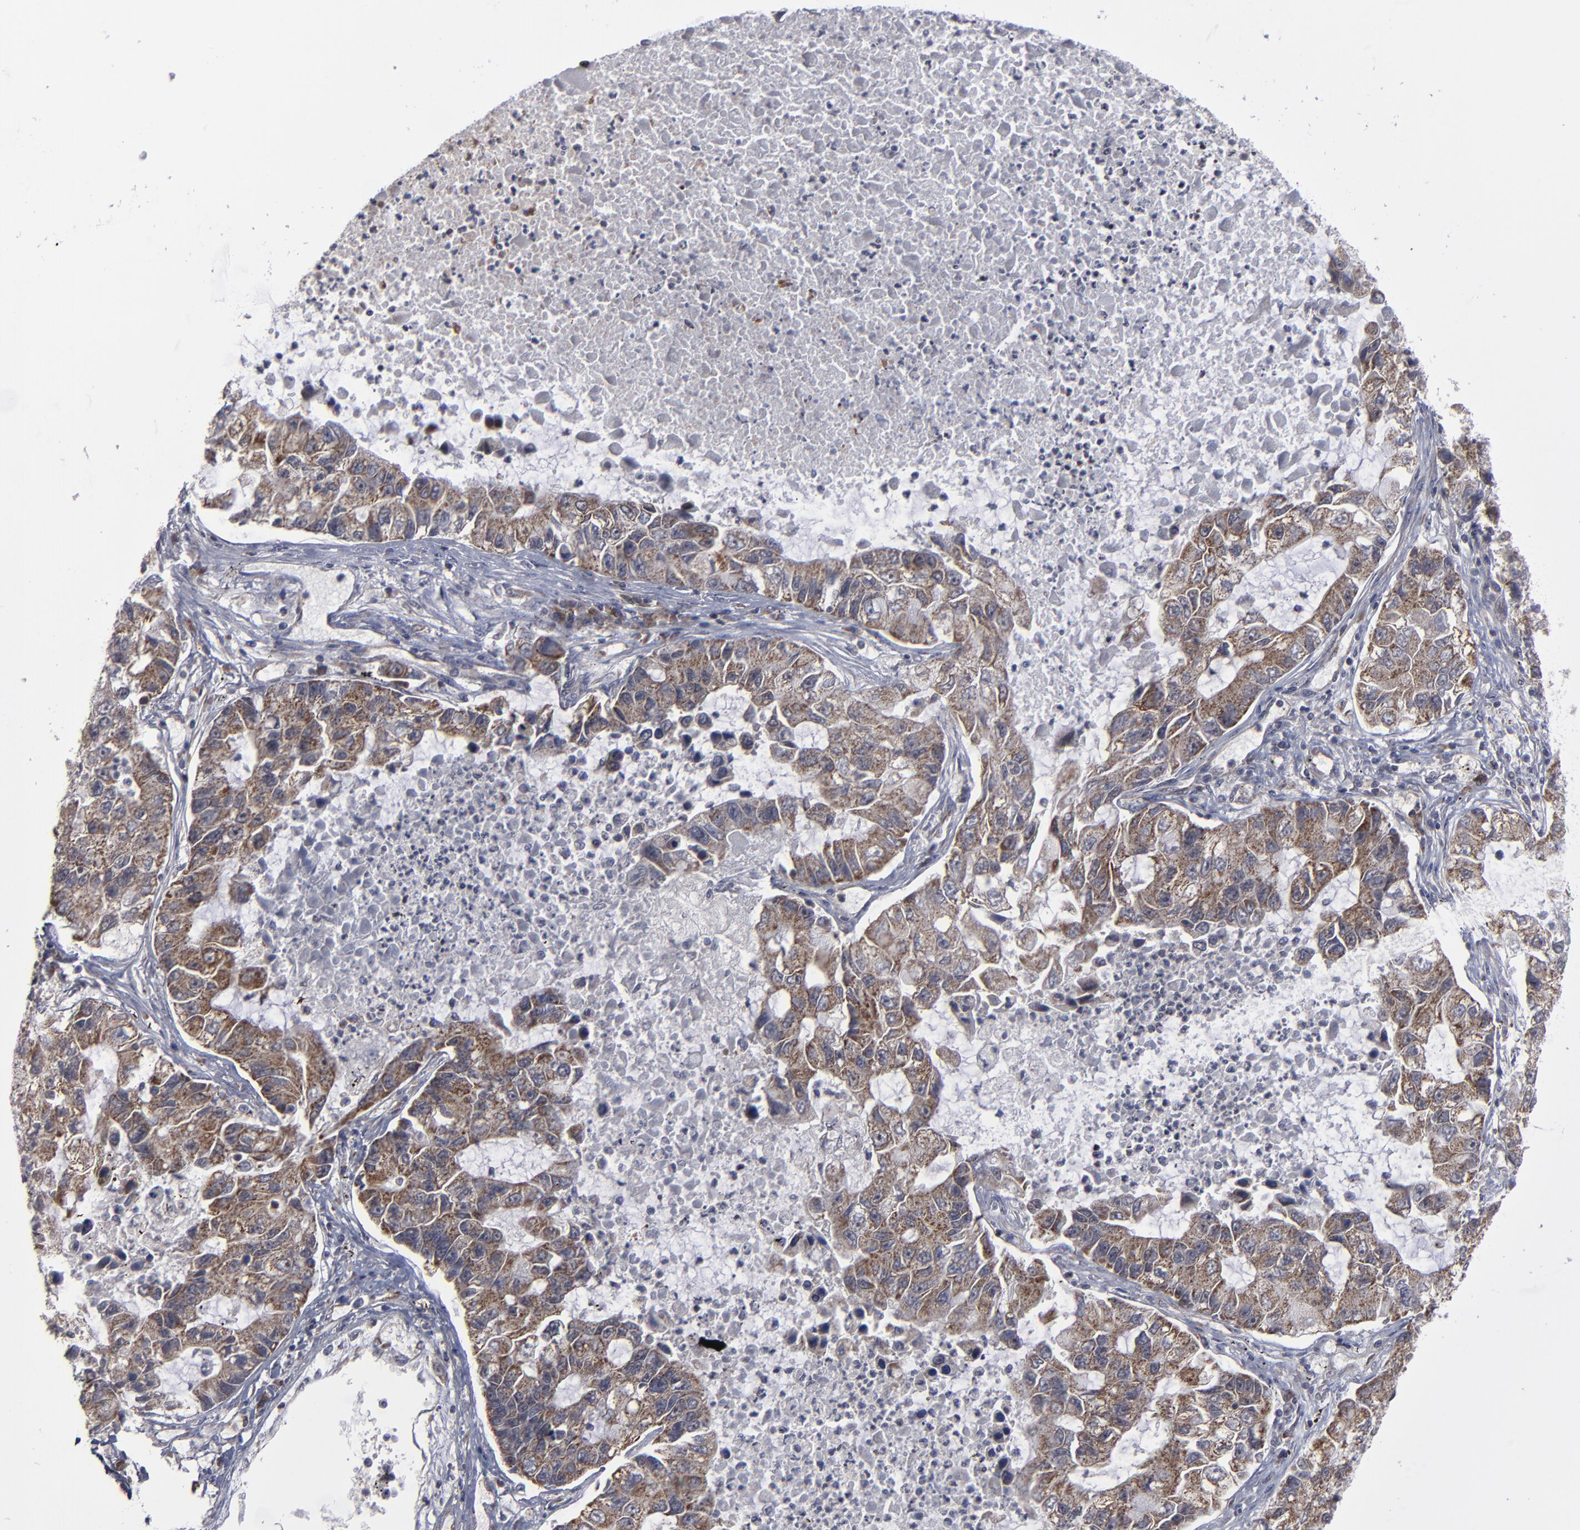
{"staining": {"intensity": "moderate", "quantity": "25%-75%", "location": "cytoplasmic/membranous"}, "tissue": "lung cancer", "cell_type": "Tumor cells", "image_type": "cancer", "snomed": [{"axis": "morphology", "description": "Adenocarcinoma, NOS"}, {"axis": "topography", "description": "Lung"}], "caption": "Protein expression analysis of lung cancer displays moderate cytoplasmic/membranous positivity in about 25%-75% of tumor cells.", "gene": "GLCCI1", "patient": {"sex": "female", "age": 51}}